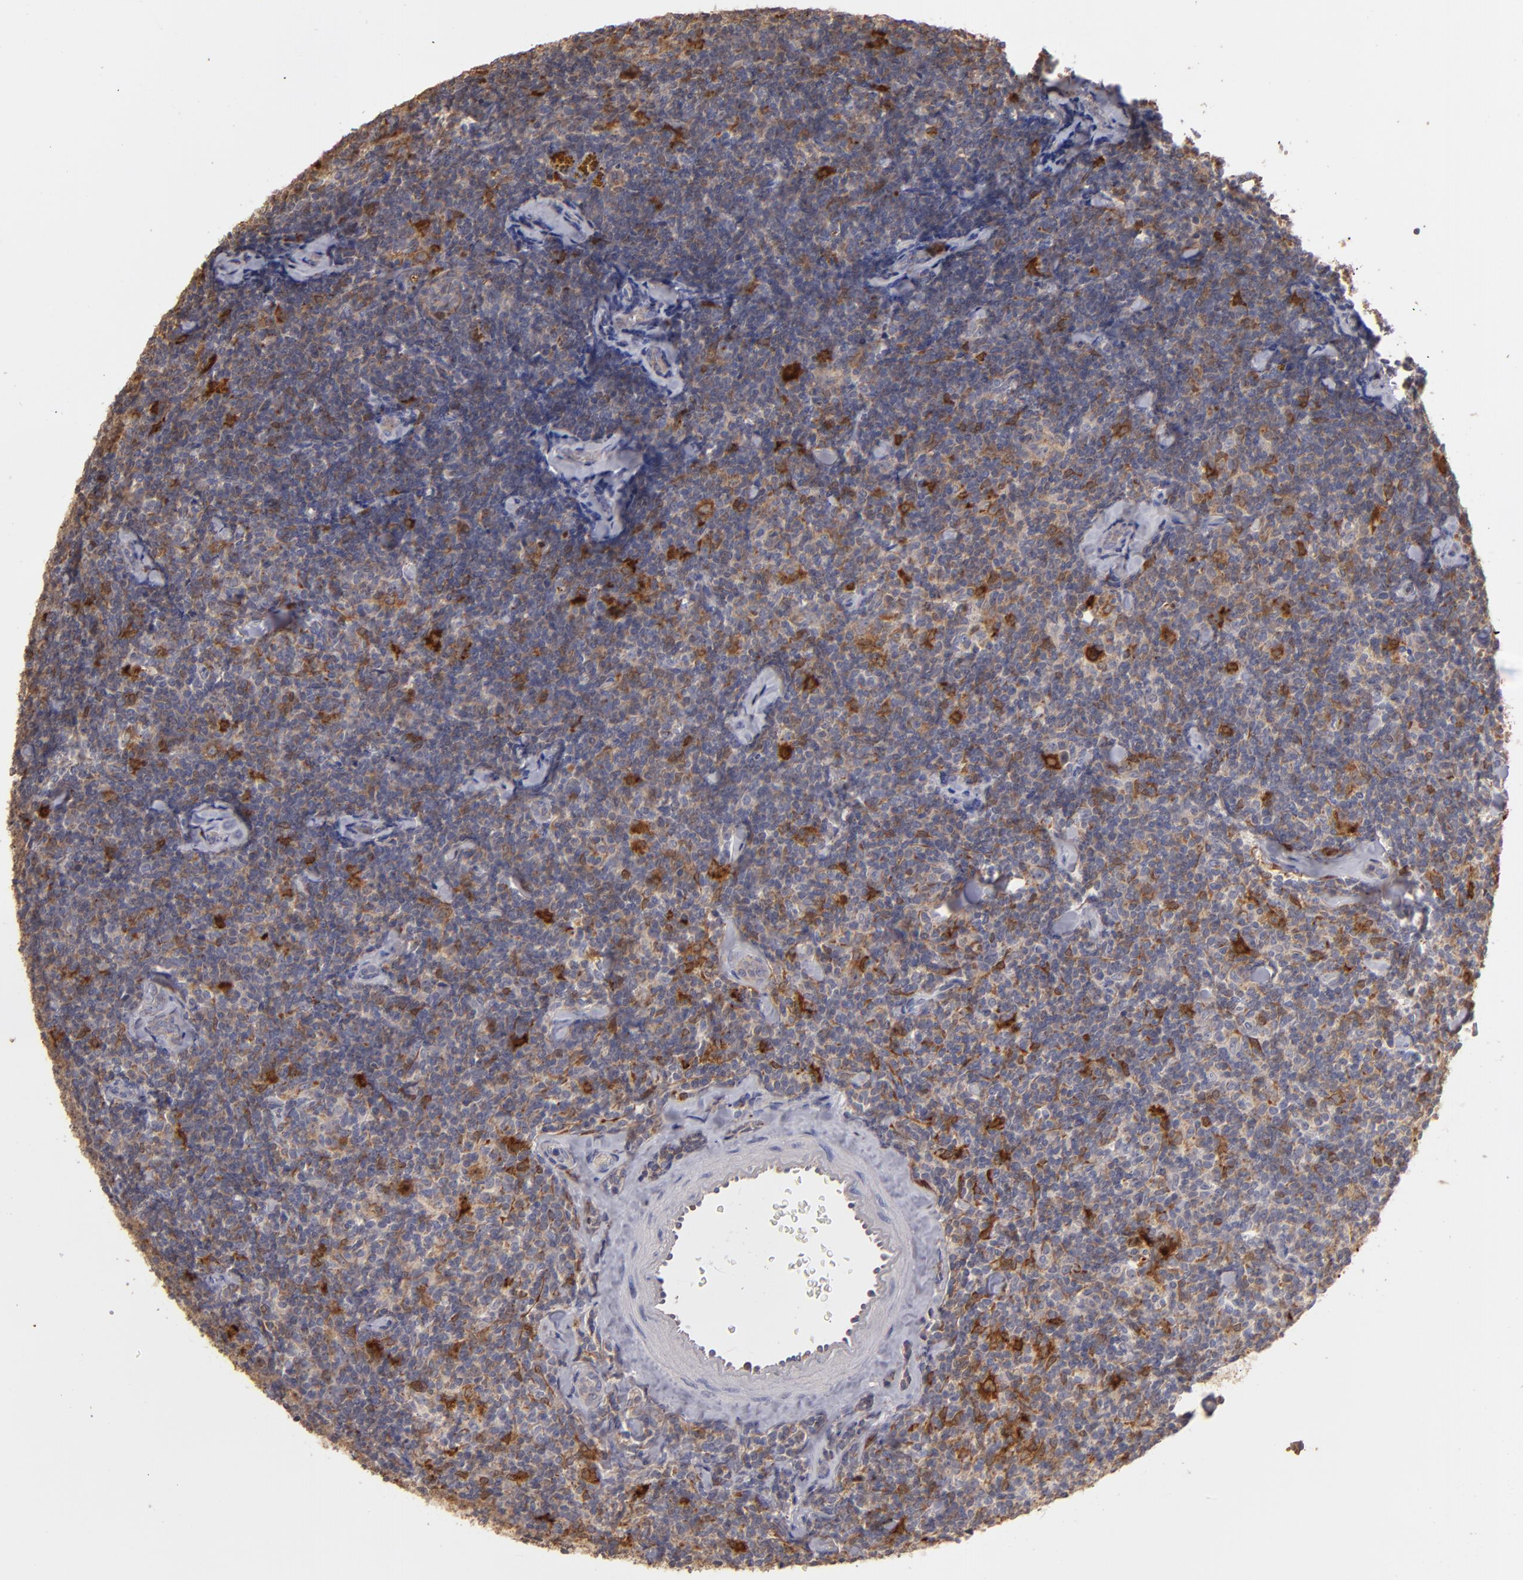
{"staining": {"intensity": "strong", "quantity": "<25%", "location": "cytoplasmic/membranous"}, "tissue": "lymphoma", "cell_type": "Tumor cells", "image_type": "cancer", "snomed": [{"axis": "morphology", "description": "Malignant lymphoma, non-Hodgkin's type, Low grade"}, {"axis": "topography", "description": "Lymph node"}], "caption": "The image demonstrates staining of malignant lymphoma, non-Hodgkin's type (low-grade), revealing strong cytoplasmic/membranous protein expression (brown color) within tumor cells.", "gene": "TRAF1", "patient": {"sex": "female", "age": 56}}